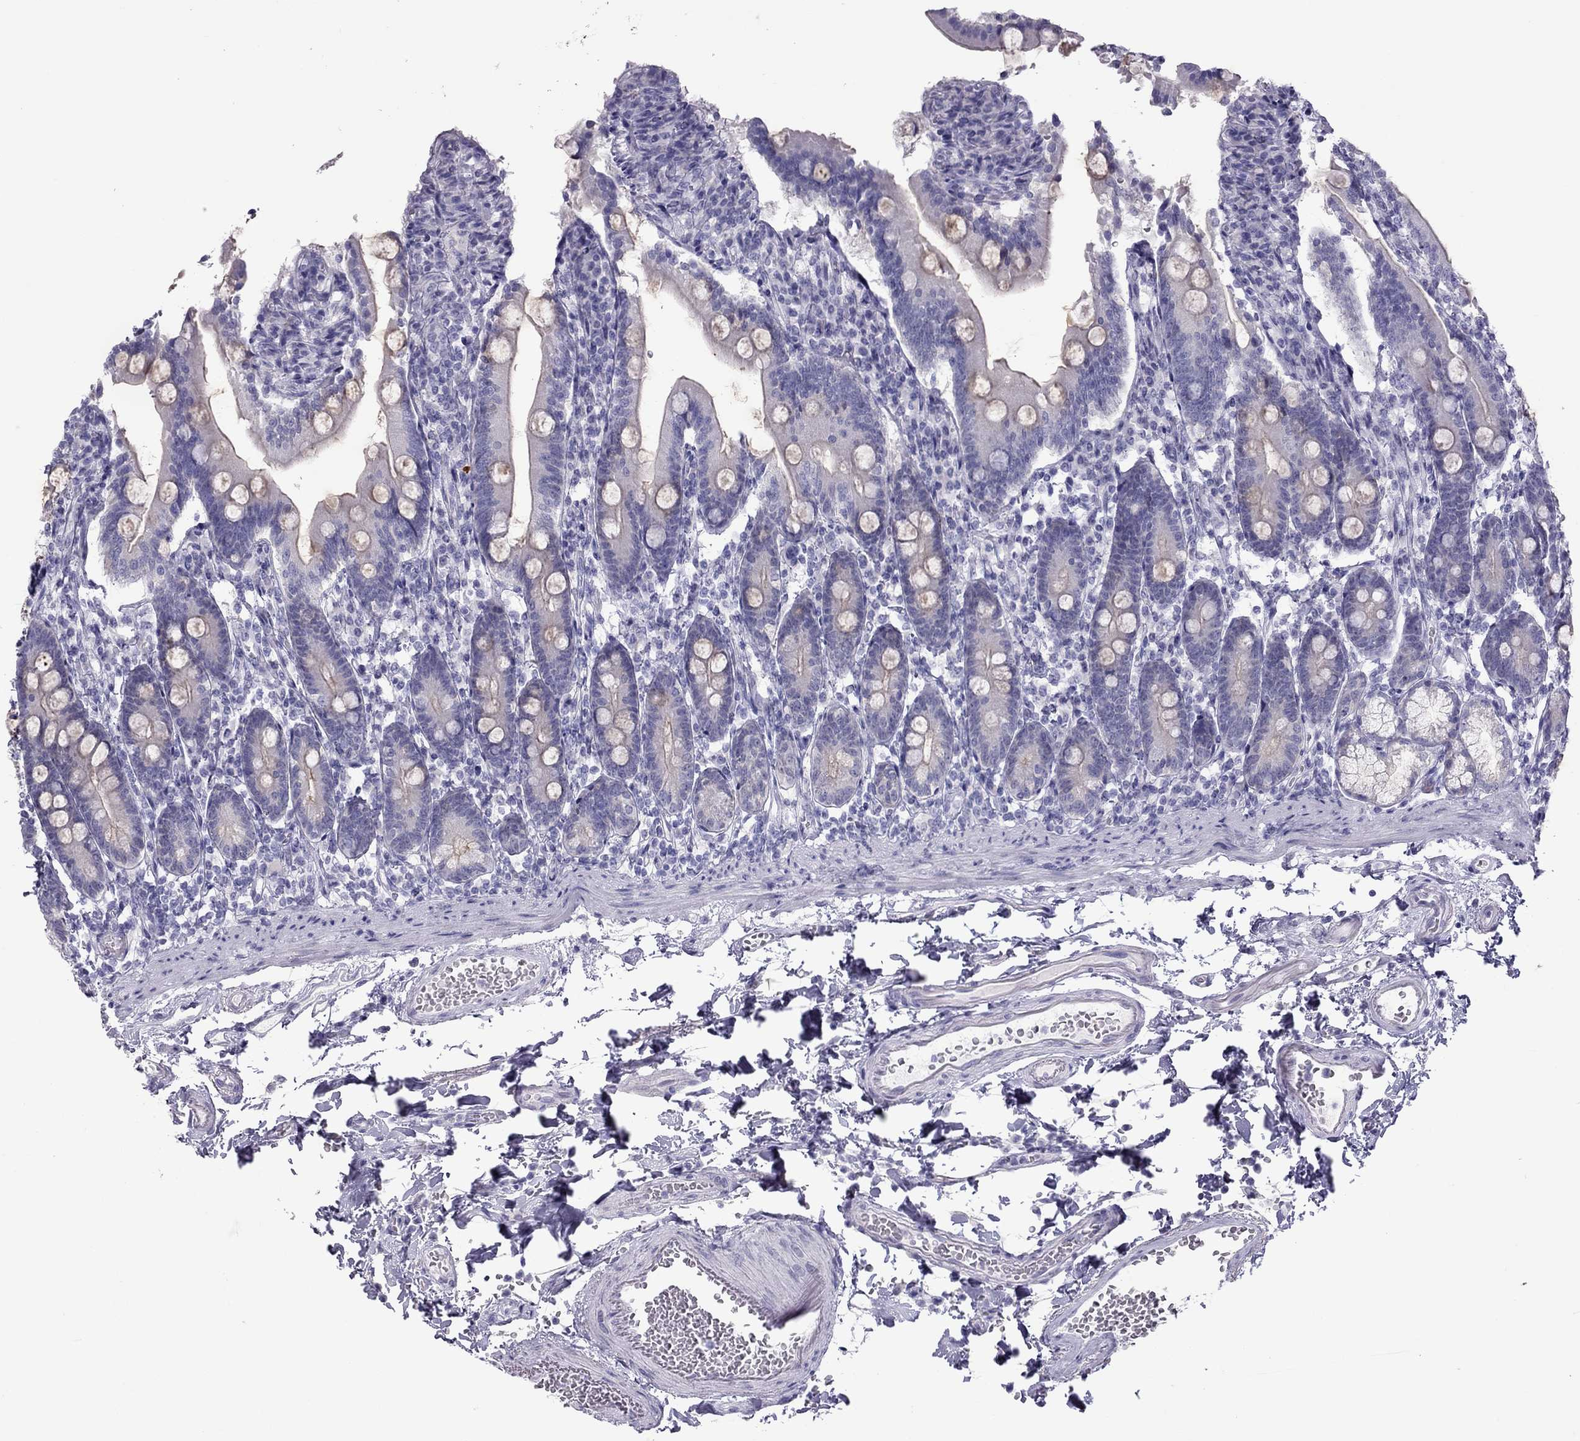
{"staining": {"intensity": "negative", "quantity": "none", "location": "none"}, "tissue": "duodenum", "cell_type": "Glandular cells", "image_type": "normal", "snomed": [{"axis": "morphology", "description": "Normal tissue, NOS"}, {"axis": "topography", "description": "Duodenum"}], "caption": "IHC image of benign human duodenum stained for a protein (brown), which demonstrates no expression in glandular cells. (DAB (3,3'-diaminobenzidine) immunohistochemistry (IHC) visualized using brightfield microscopy, high magnification).", "gene": "TEX14", "patient": {"sex": "female", "age": 67}}